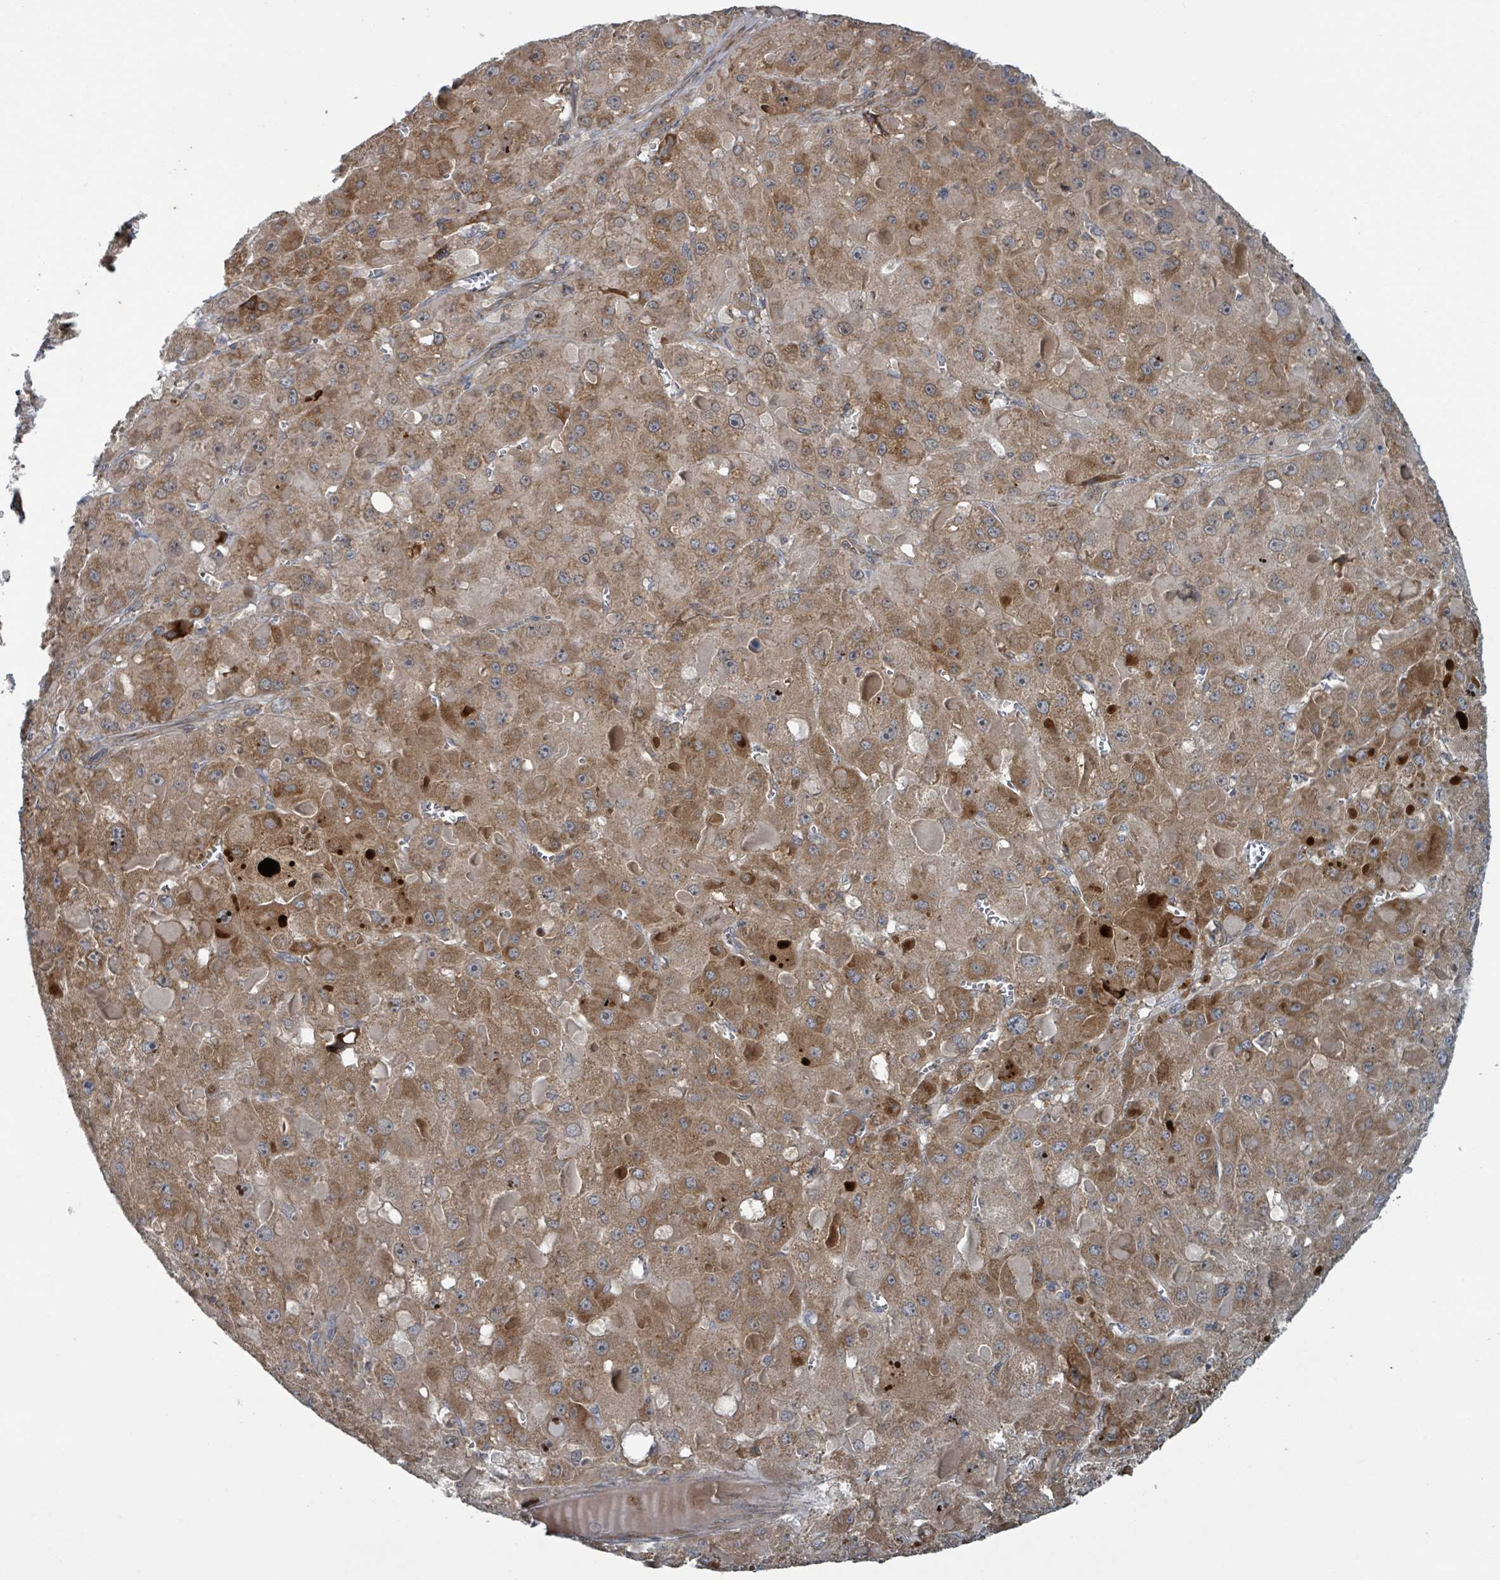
{"staining": {"intensity": "moderate", "quantity": ">75%", "location": "cytoplasmic/membranous"}, "tissue": "liver cancer", "cell_type": "Tumor cells", "image_type": "cancer", "snomed": [{"axis": "morphology", "description": "Carcinoma, Hepatocellular, NOS"}, {"axis": "topography", "description": "Liver"}], "caption": "A medium amount of moderate cytoplasmic/membranous expression is identified in approximately >75% of tumor cells in liver cancer (hepatocellular carcinoma) tissue.", "gene": "OR51E1", "patient": {"sex": "female", "age": 73}}